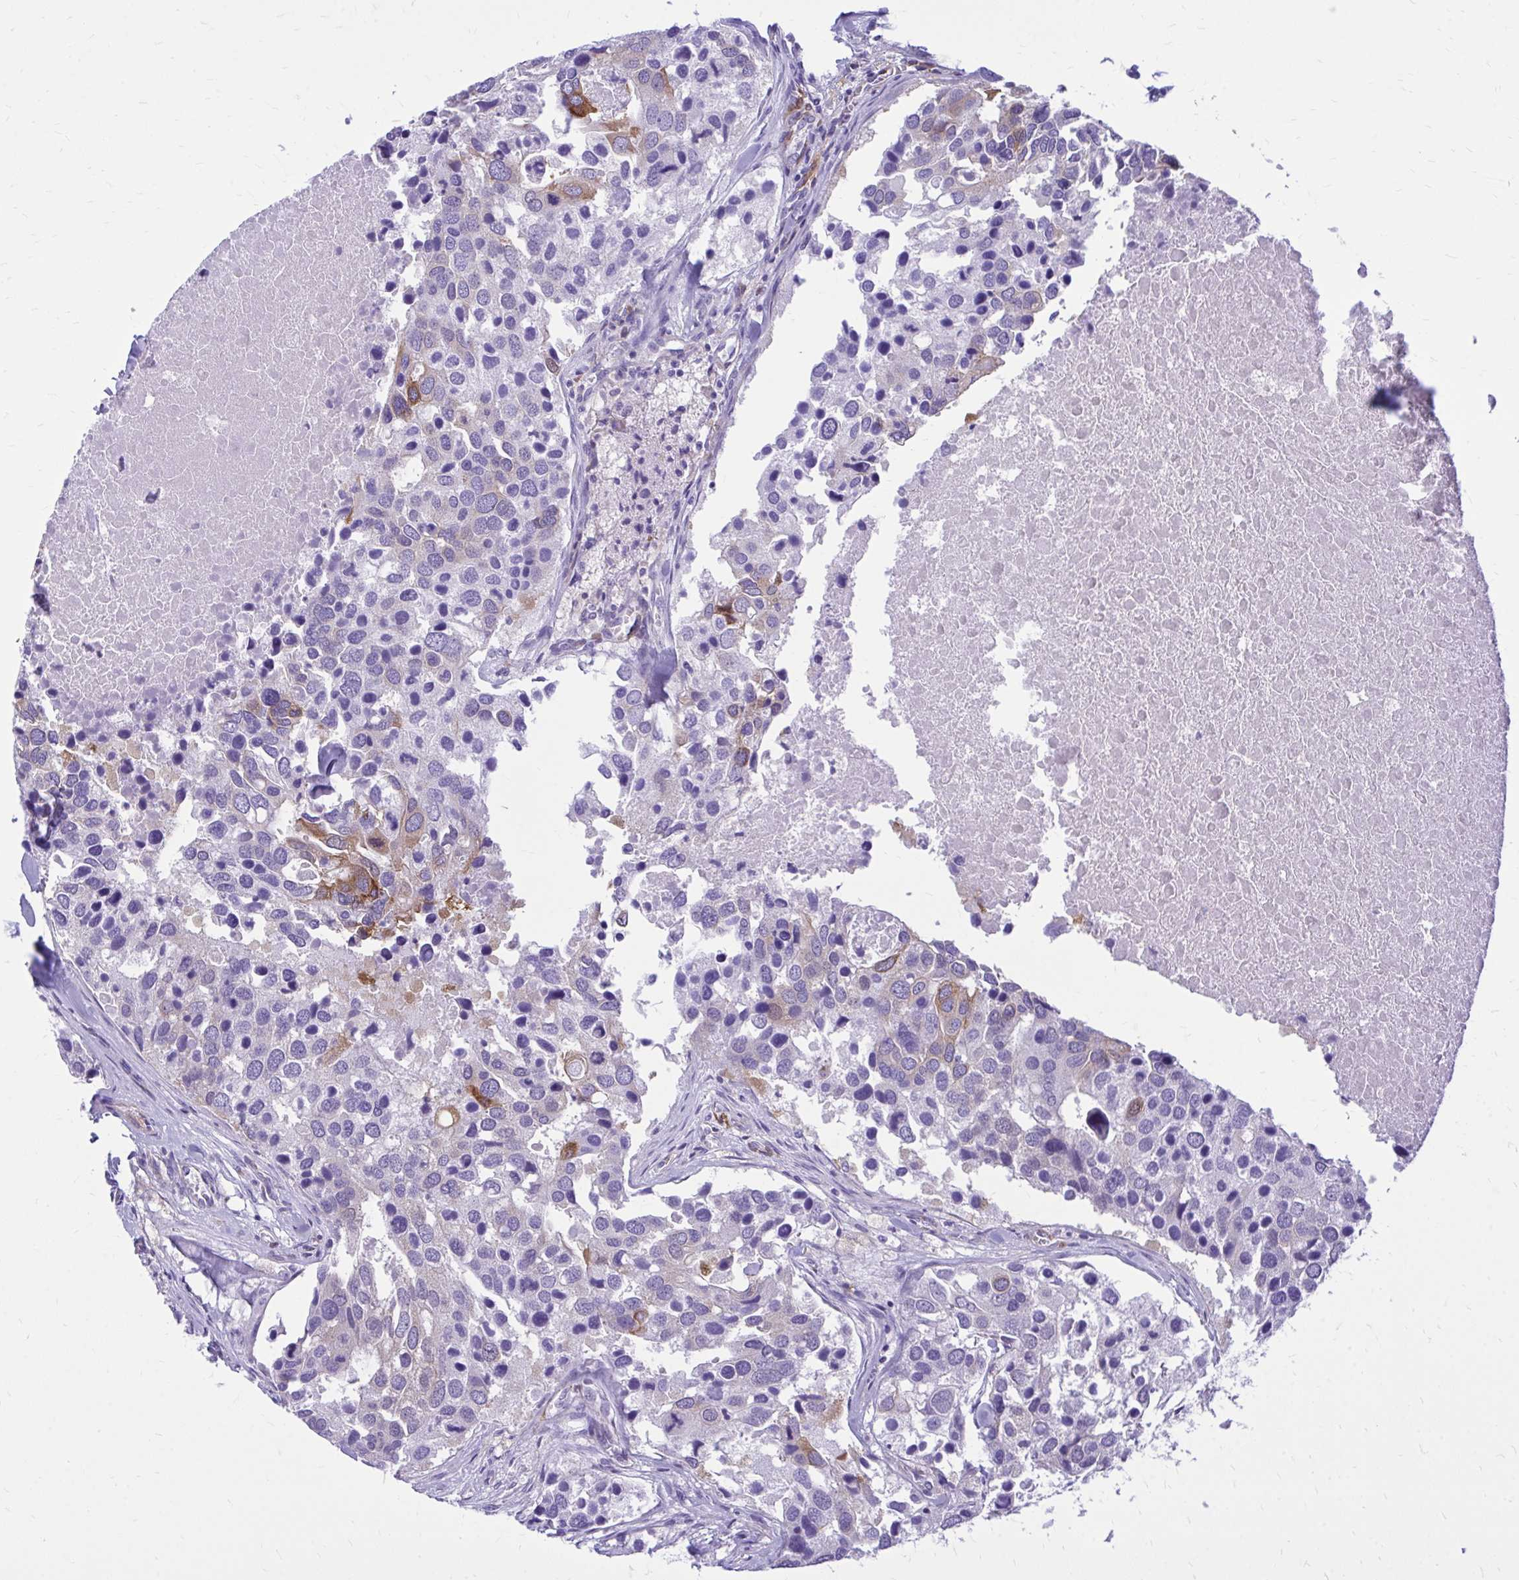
{"staining": {"intensity": "moderate", "quantity": "<25%", "location": "cytoplasmic/membranous"}, "tissue": "breast cancer", "cell_type": "Tumor cells", "image_type": "cancer", "snomed": [{"axis": "morphology", "description": "Duct carcinoma"}, {"axis": "topography", "description": "Breast"}], "caption": "Breast invasive ductal carcinoma was stained to show a protein in brown. There is low levels of moderate cytoplasmic/membranous expression in approximately <25% of tumor cells.", "gene": "EPB41L1", "patient": {"sex": "female", "age": 83}}